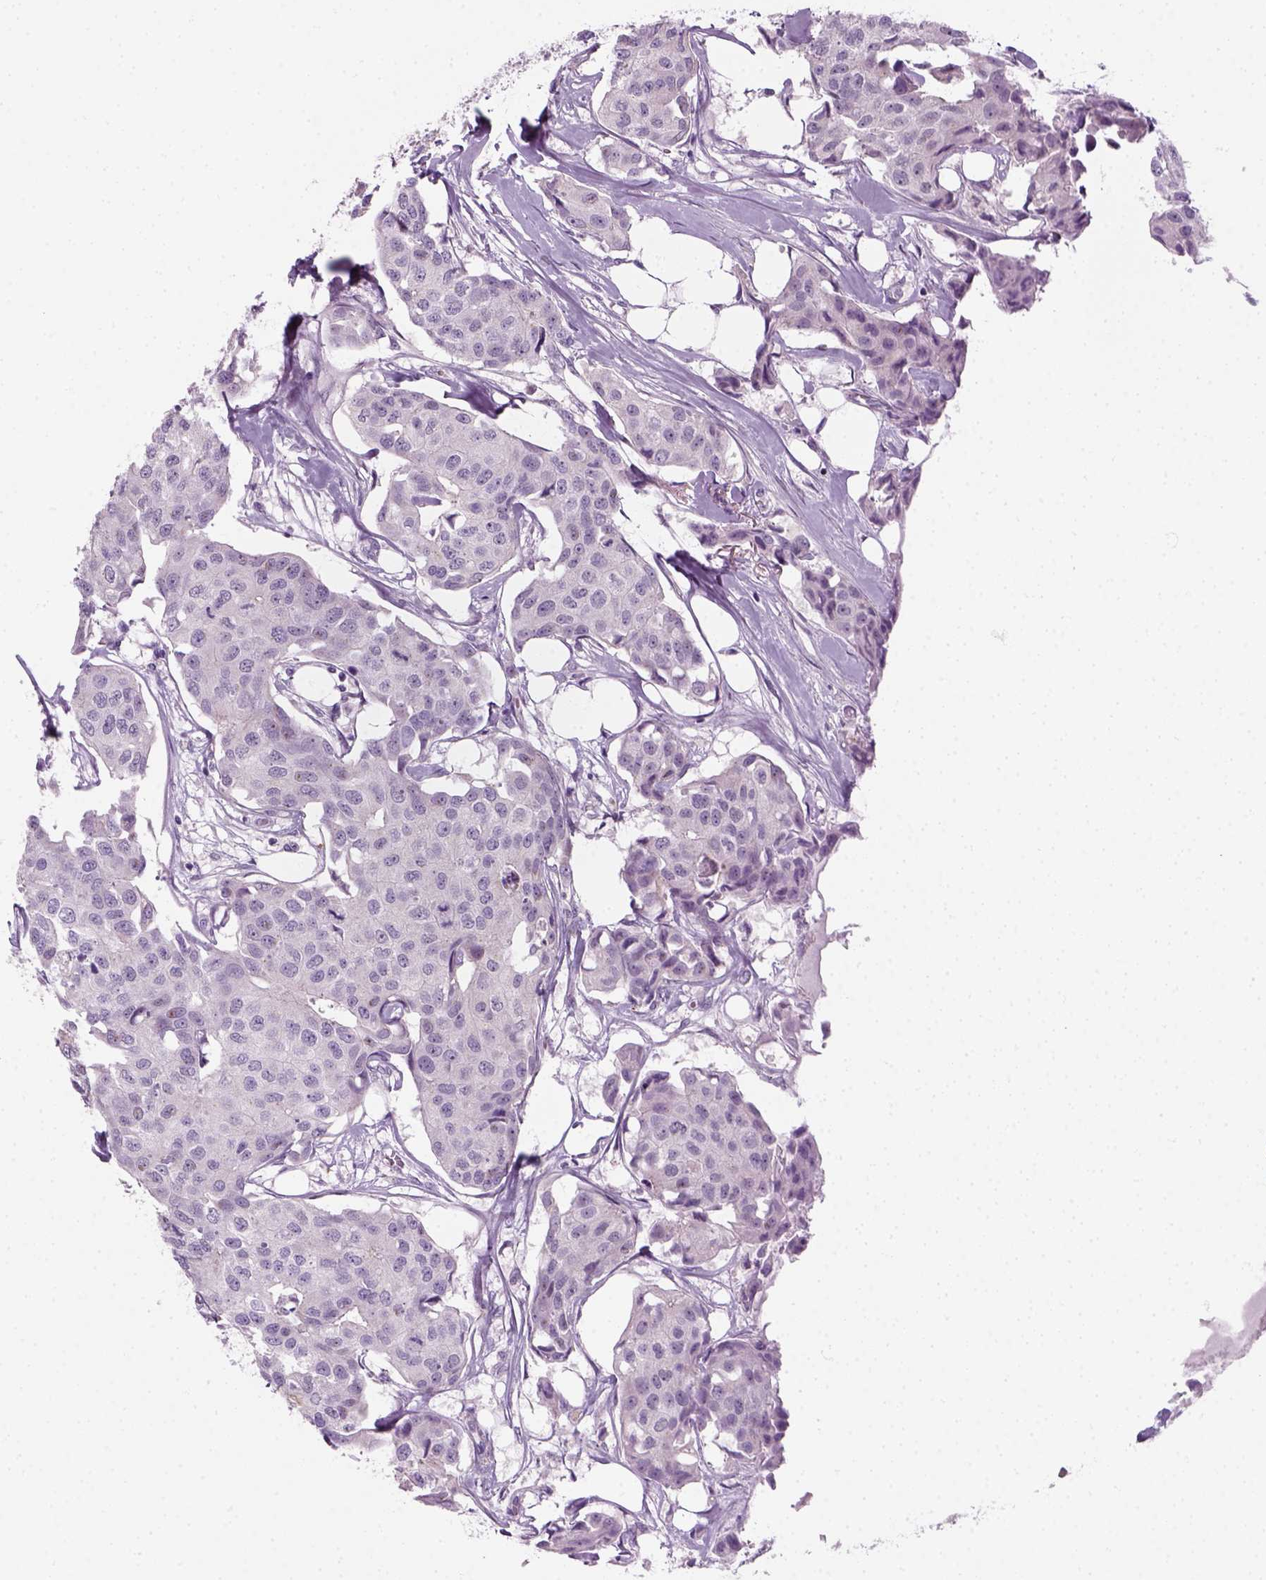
{"staining": {"intensity": "negative", "quantity": "none", "location": "none"}, "tissue": "breast cancer", "cell_type": "Tumor cells", "image_type": "cancer", "snomed": [{"axis": "morphology", "description": "Duct carcinoma"}, {"axis": "topography", "description": "Breast"}, {"axis": "topography", "description": "Lymph node"}], "caption": "IHC of breast cancer demonstrates no expression in tumor cells.", "gene": "IL4", "patient": {"sex": "female", "age": 80}}